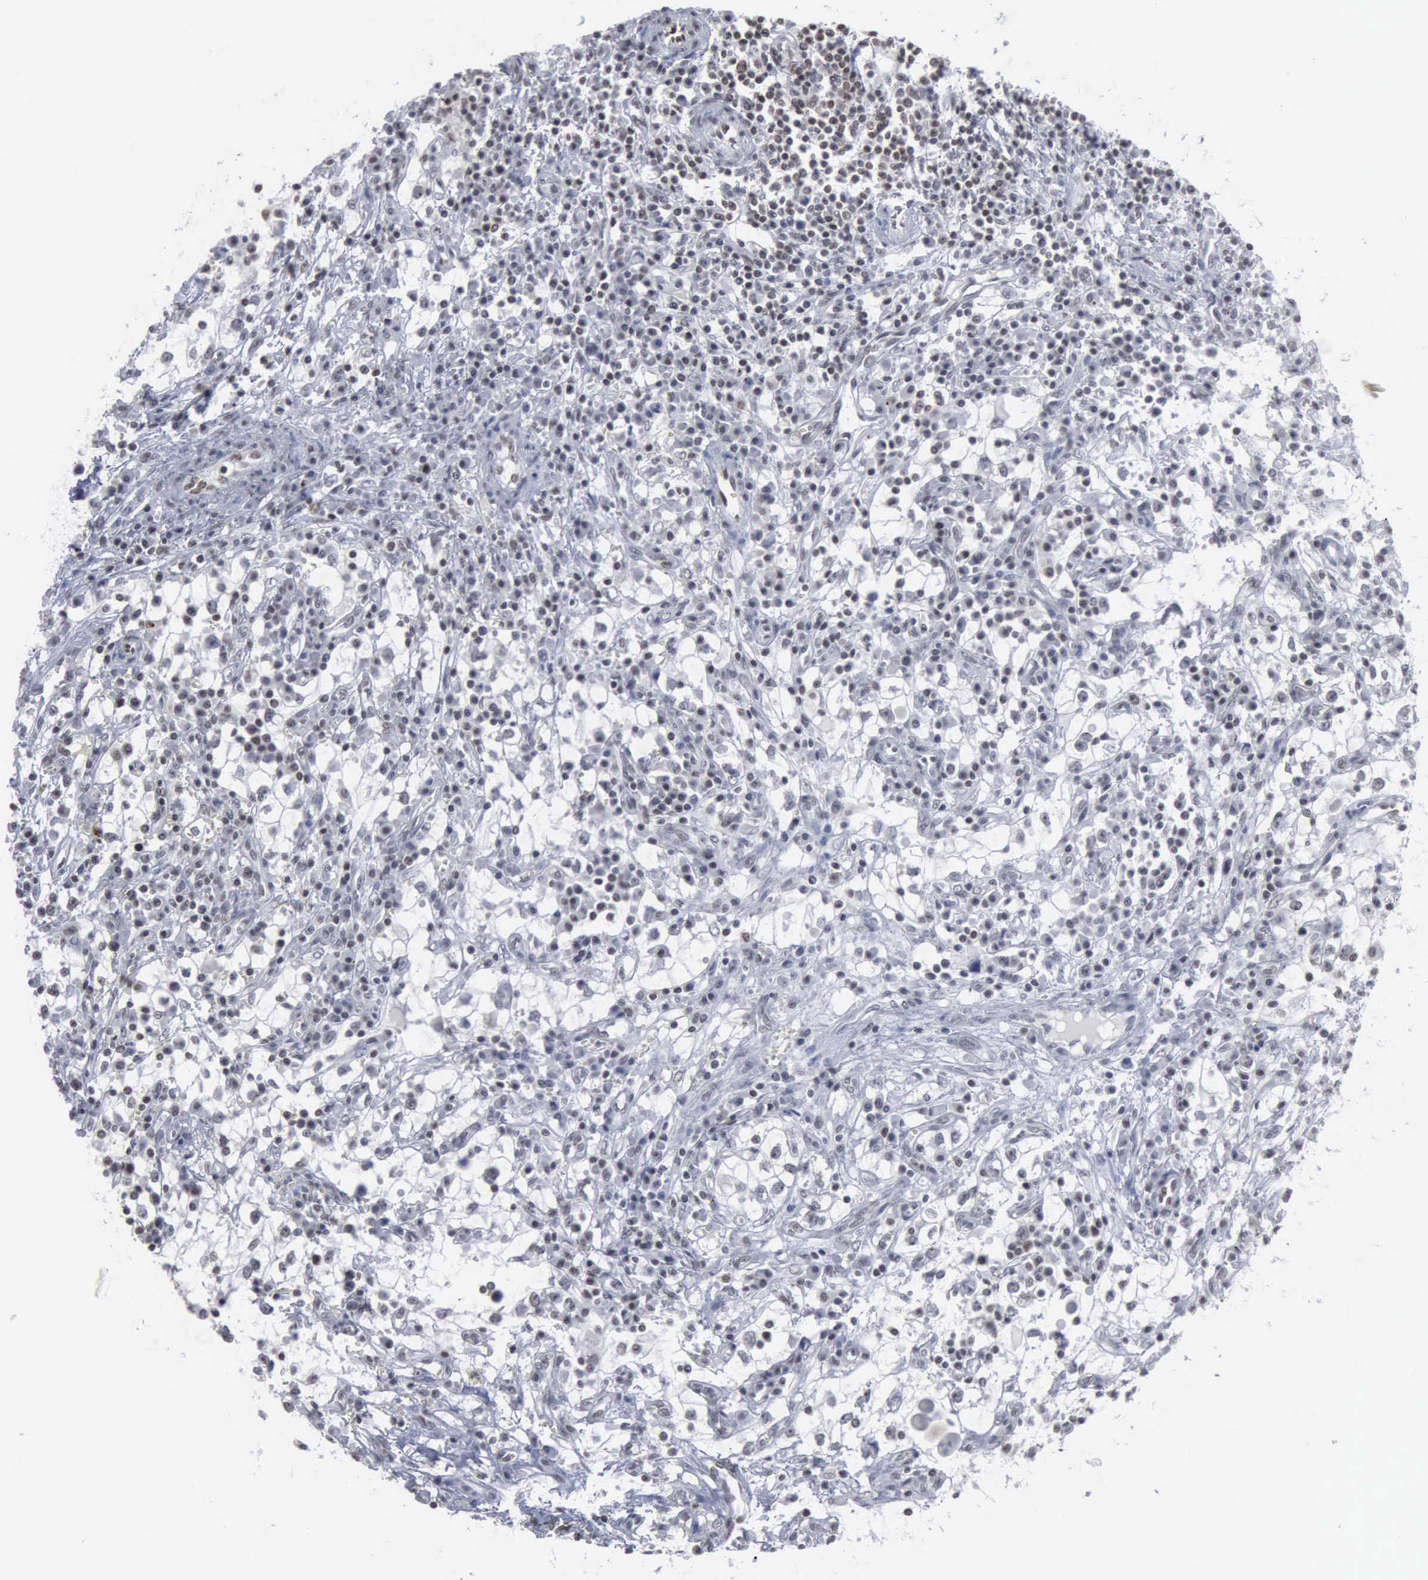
{"staining": {"intensity": "weak", "quantity": "<25%", "location": "nuclear"}, "tissue": "renal cancer", "cell_type": "Tumor cells", "image_type": "cancer", "snomed": [{"axis": "morphology", "description": "Adenocarcinoma, NOS"}, {"axis": "topography", "description": "Kidney"}], "caption": "Renal cancer was stained to show a protein in brown. There is no significant expression in tumor cells.", "gene": "XPA", "patient": {"sex": "male", "age": 82}}